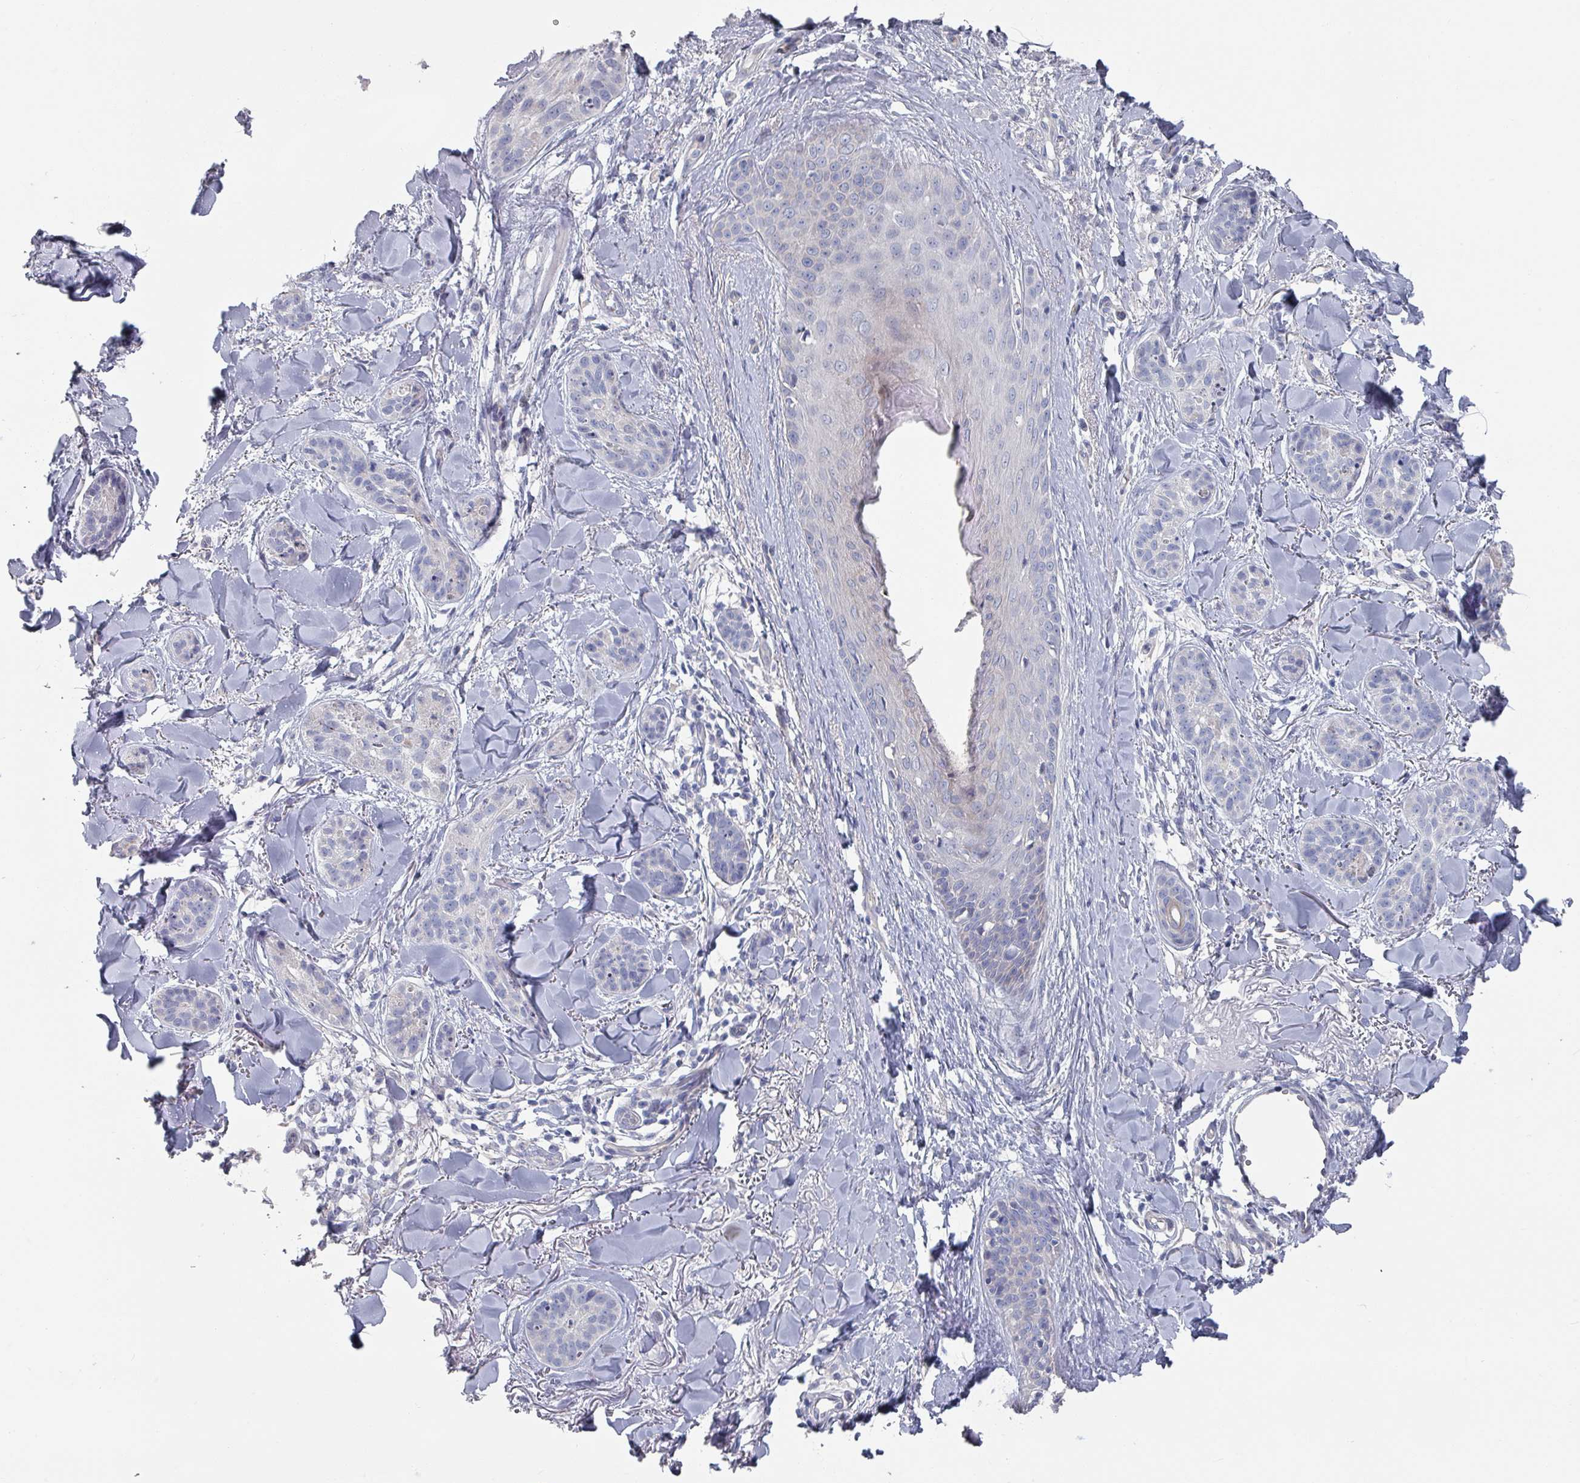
{"staining": {"intensity": "moderate", "quantity": "<25%", "location": "cytoplasmic/membranous"}, "tissue": "skin cancer", "cell_type": "Tumor cells", "image_type": "cancer", "snomed": [{"axis": "morphology", "description": "Basal cell carcinoma"}, {"axis": "topography", "description": "Skin"}], "caption": "Immunohistochemistry photomicrograph of neoplastic tissue: skin cancer (basal cell carcinoma) stained using immunohistochemistry (IHC) shows low levels of moderate protein expression localized specifically in the cytoplasmic/membranous of tumor cells, appearing as a cytoplasmic/membranous brown color.", "gene": "EFL1", "patient": {"sex": "male", "age": 52}}